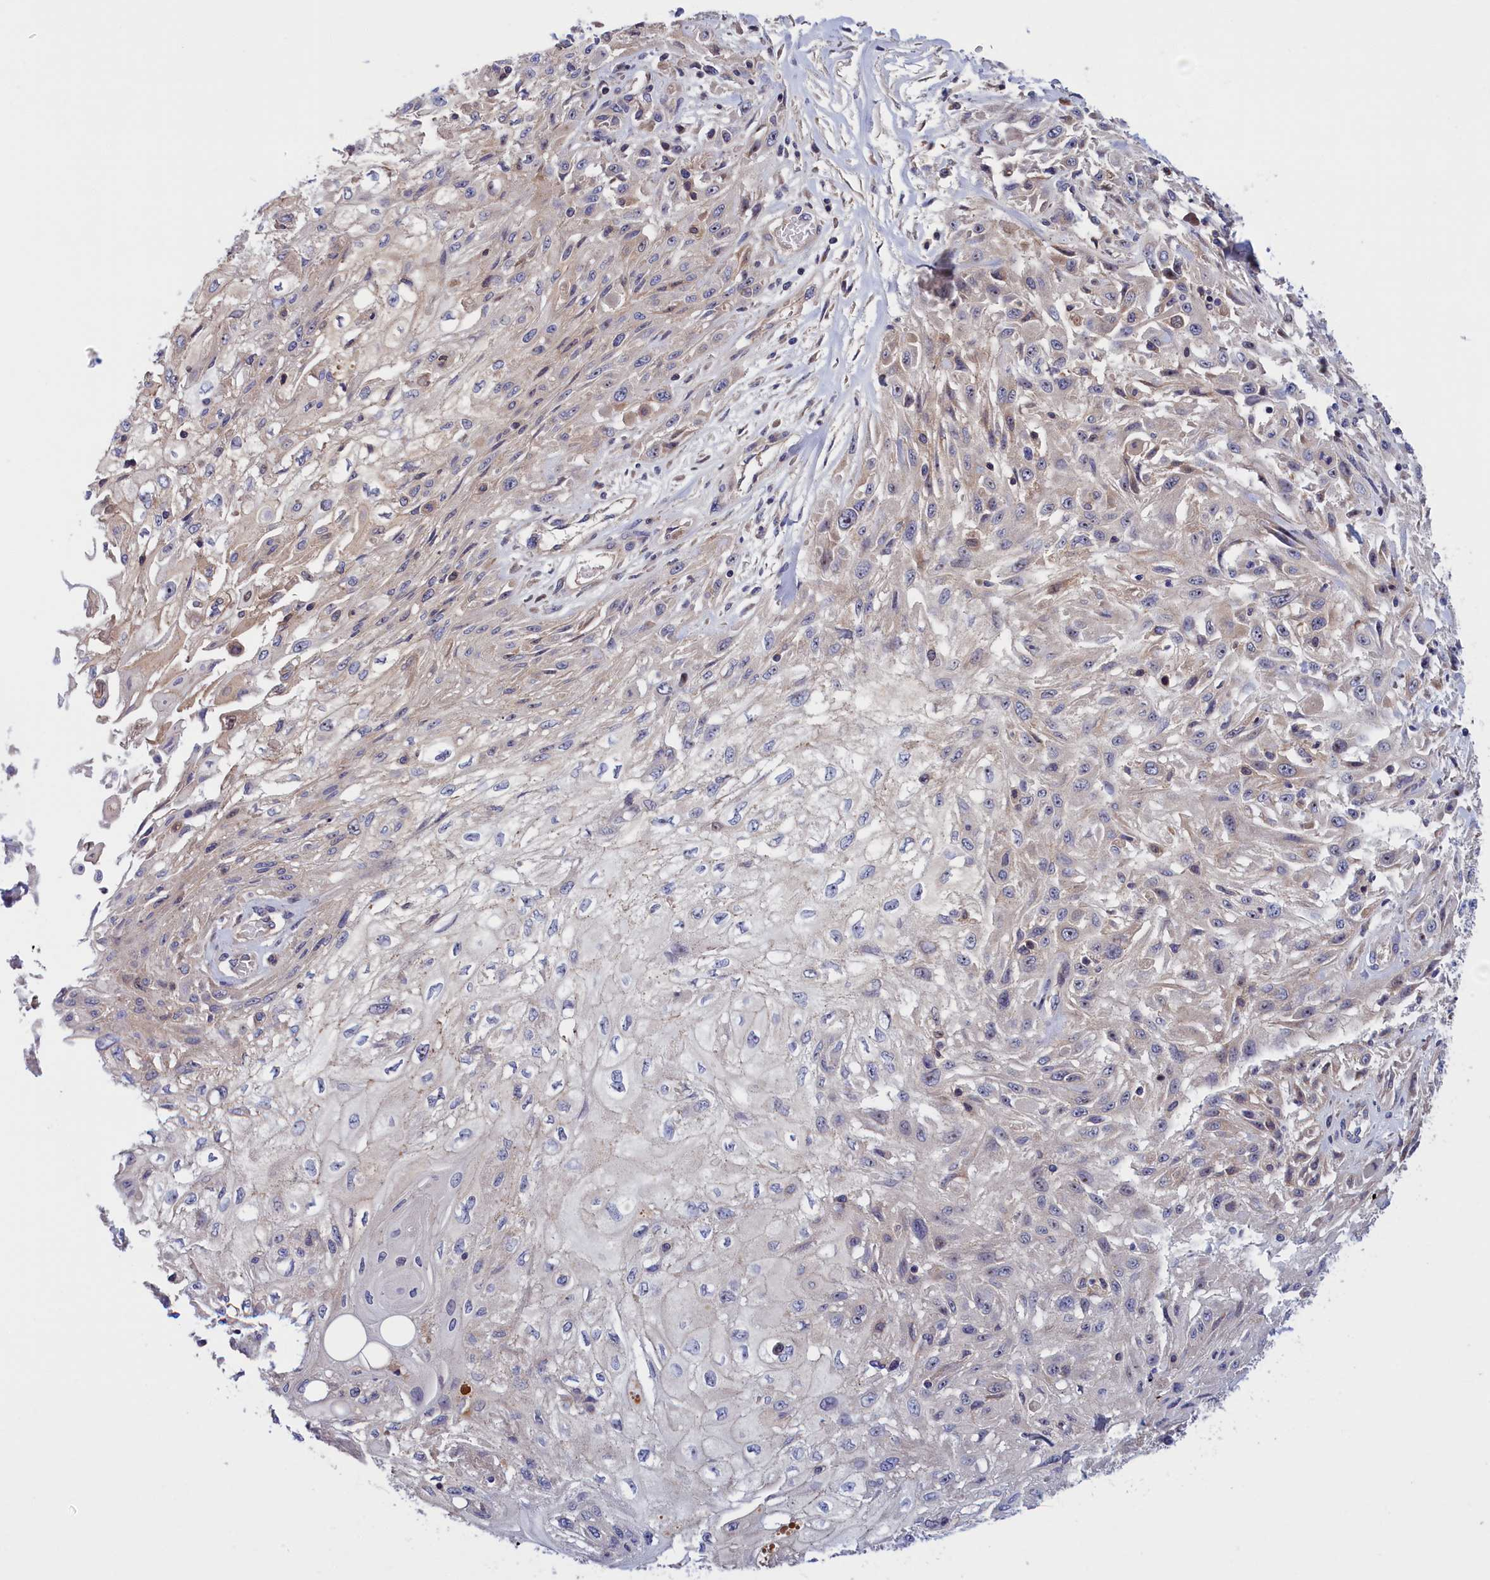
{"staining": {"intensity": "negative", "quantity": "none", "location": "none"}, "tissue": "skin cancer", "cell_type": "Tumor cells", "image_type": "cancer", "snomed": [{"axis": "morphology", "description": "Squamous cell carcinoma, NOS"}, {"axis": "morphology", "description": "Squamous cell carcinoma, metastatic, NOS"}, {"axis": "topography", "description": "Skin"}, {"axis": "topography", "description": "Lymph node"}], "caption": "Immunohistochemistry of human skin metastatic squamous cell carcinoma displays no expression in tumor cells.", "gene": "CRACD", "patient": {"sex": "male", "age": 75}}